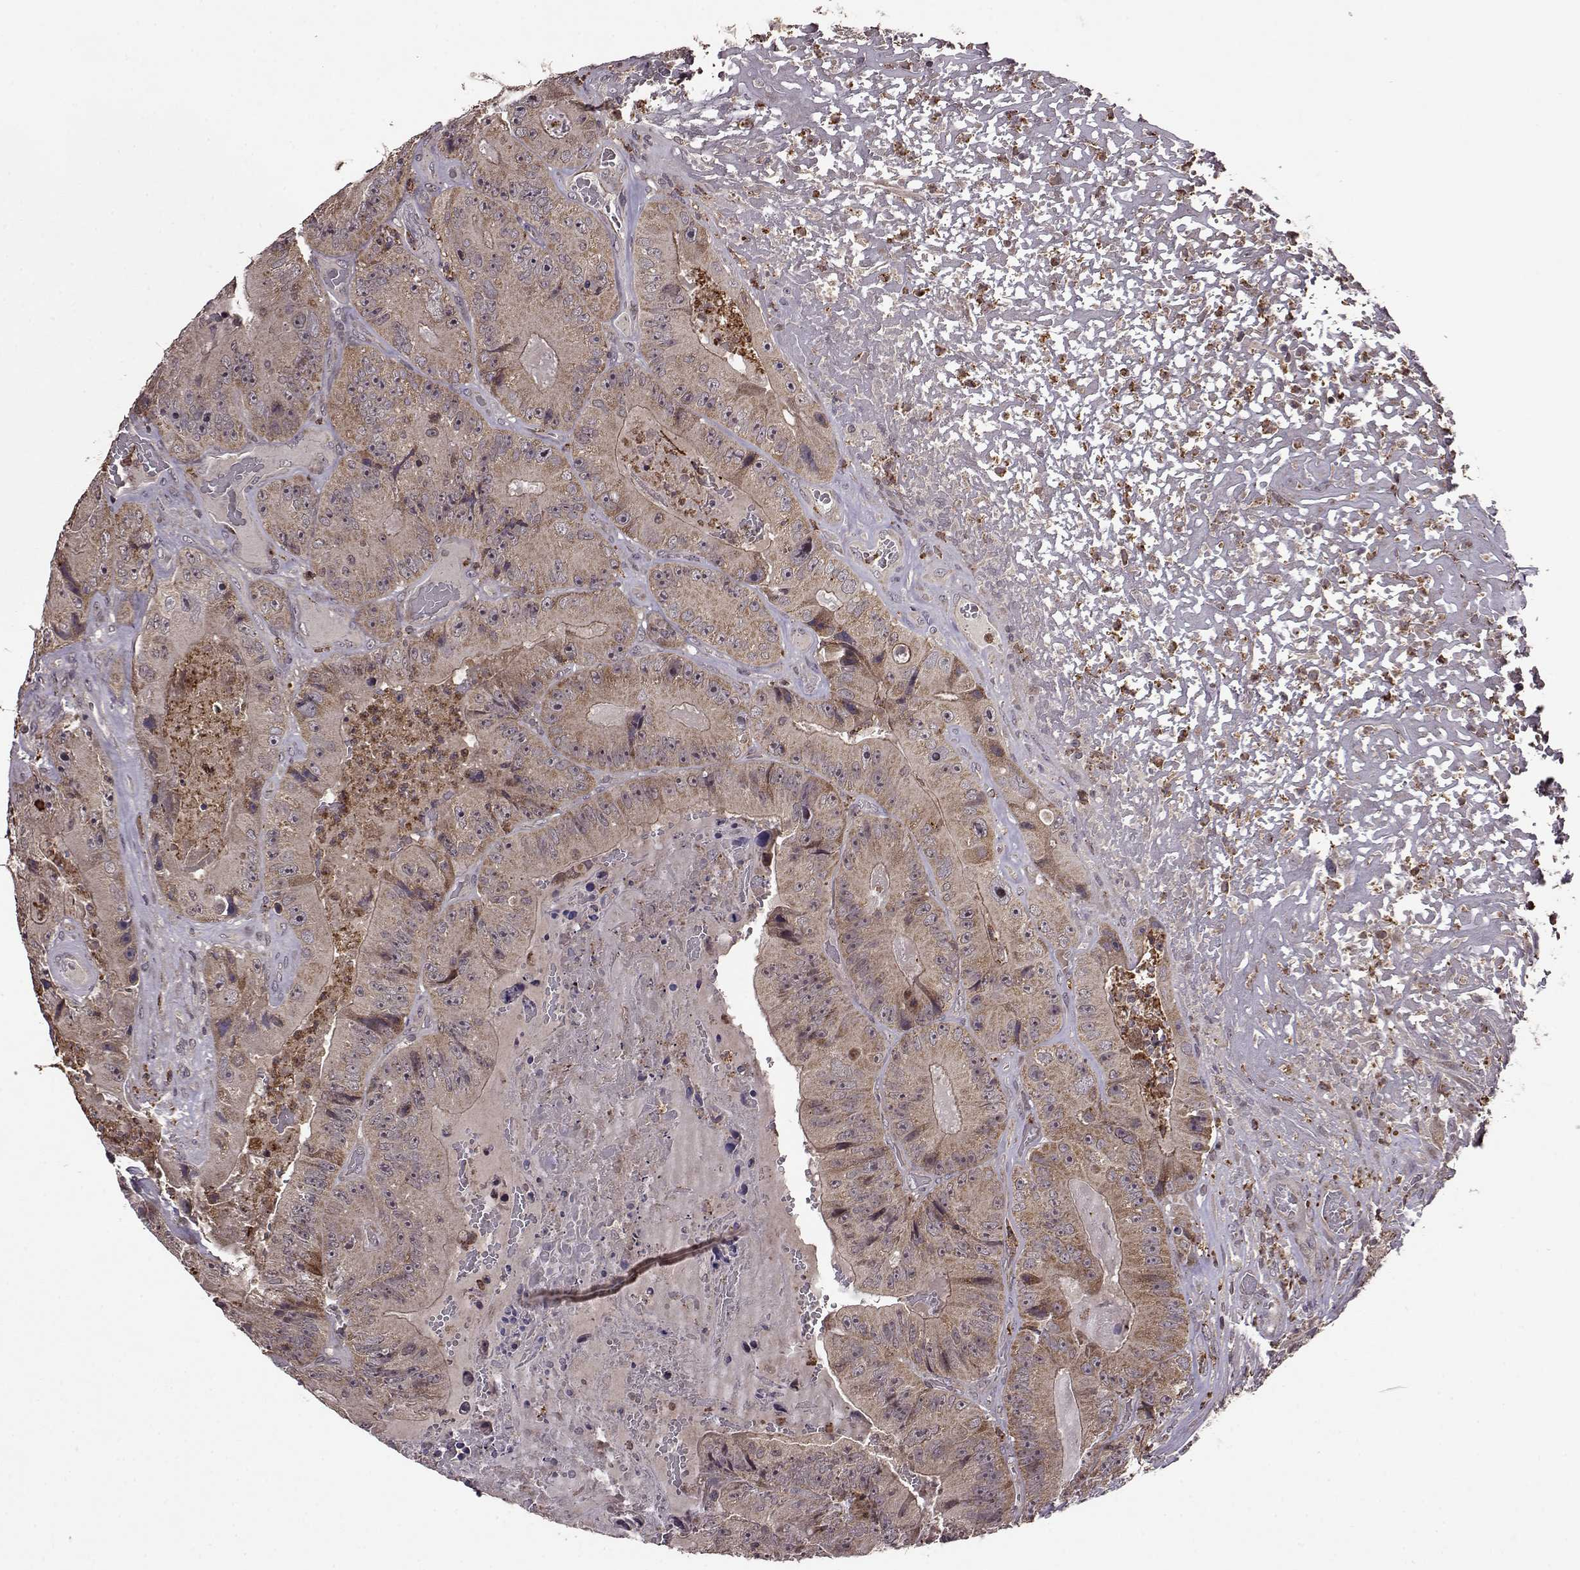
{"staining": {"intensity": "weak", "quantity": ">75%", "location": "cytoplasmic/membranous"}, "tissue": "colorectal cancer", "cell_type": "Tumor cells", "image_type": "cancer", "snomed": [{"axis": "morphology", "description": "Adenocarcinoma, NOS"}, {"axis": "topography", "description": "Colon"}], "caption": "Colorectal cancer stained with a brown dye displays weak cytoplasmic/membranous positive expression in approximately >75% of tumor cells.", "gene": "TRMU", "patient": {"sex": "female", "age": 86}}